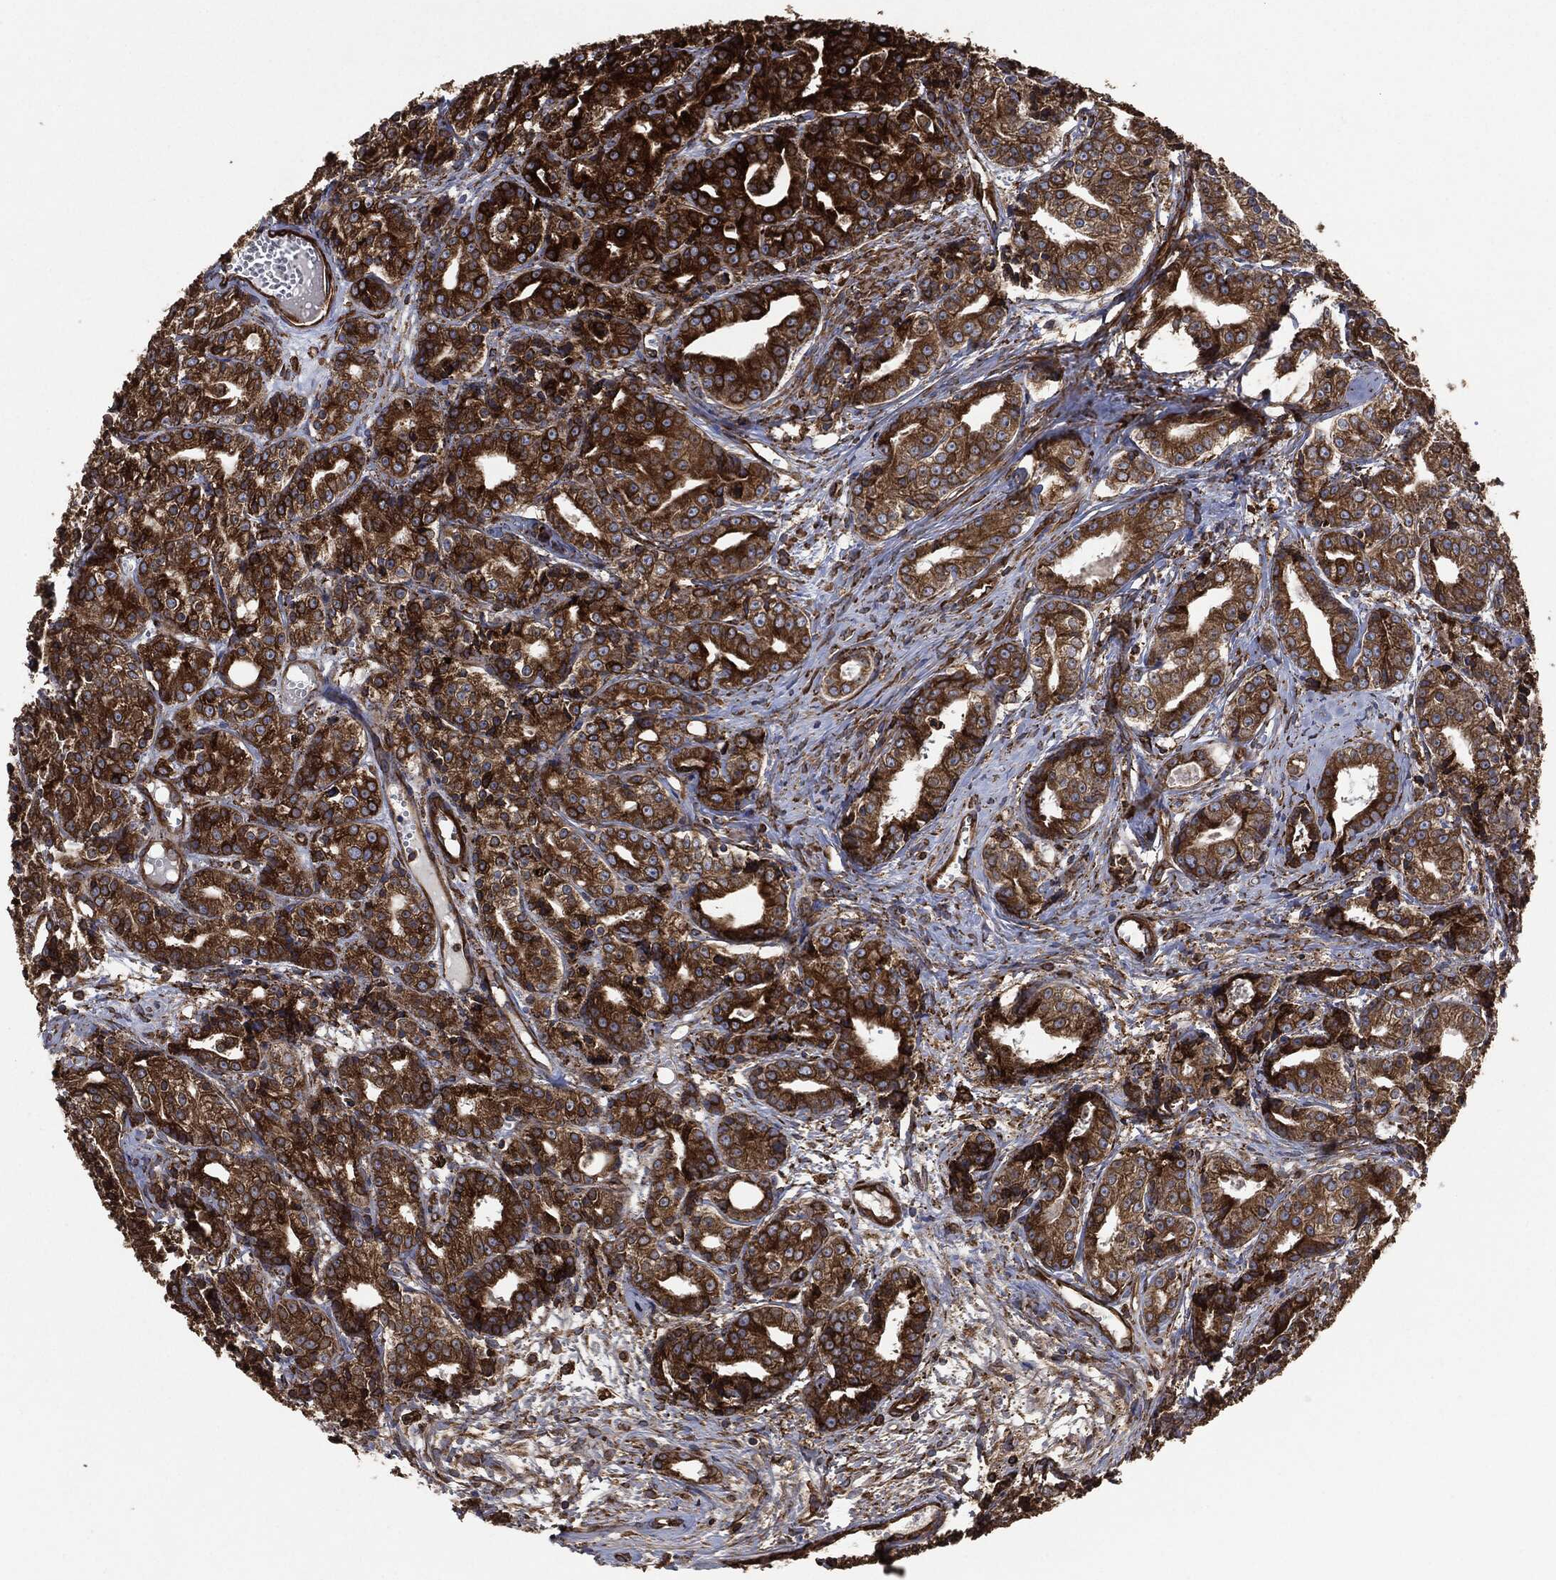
{"staining": {"intensity": "strong", "quantity": ">75%", "location": "cytoplasmic/membranous"}, "tissue": "prostate cancer", "cell_type": "Tumor cells", "image_type": "cancer", "snomed": [{"axis": "morphology", "description": "Adenocarcinoma, Medium grade"}, {"axis": "topography", "description": "Prostate"}], "caption": "Immunohistochemical staining of human prostate cancer exhibits strong cytoplasmic/membranous protein positivity in approximately >75% of tumor cells.", "gene": "AMFR", "patient": {"sex": "male", "age": 74}}